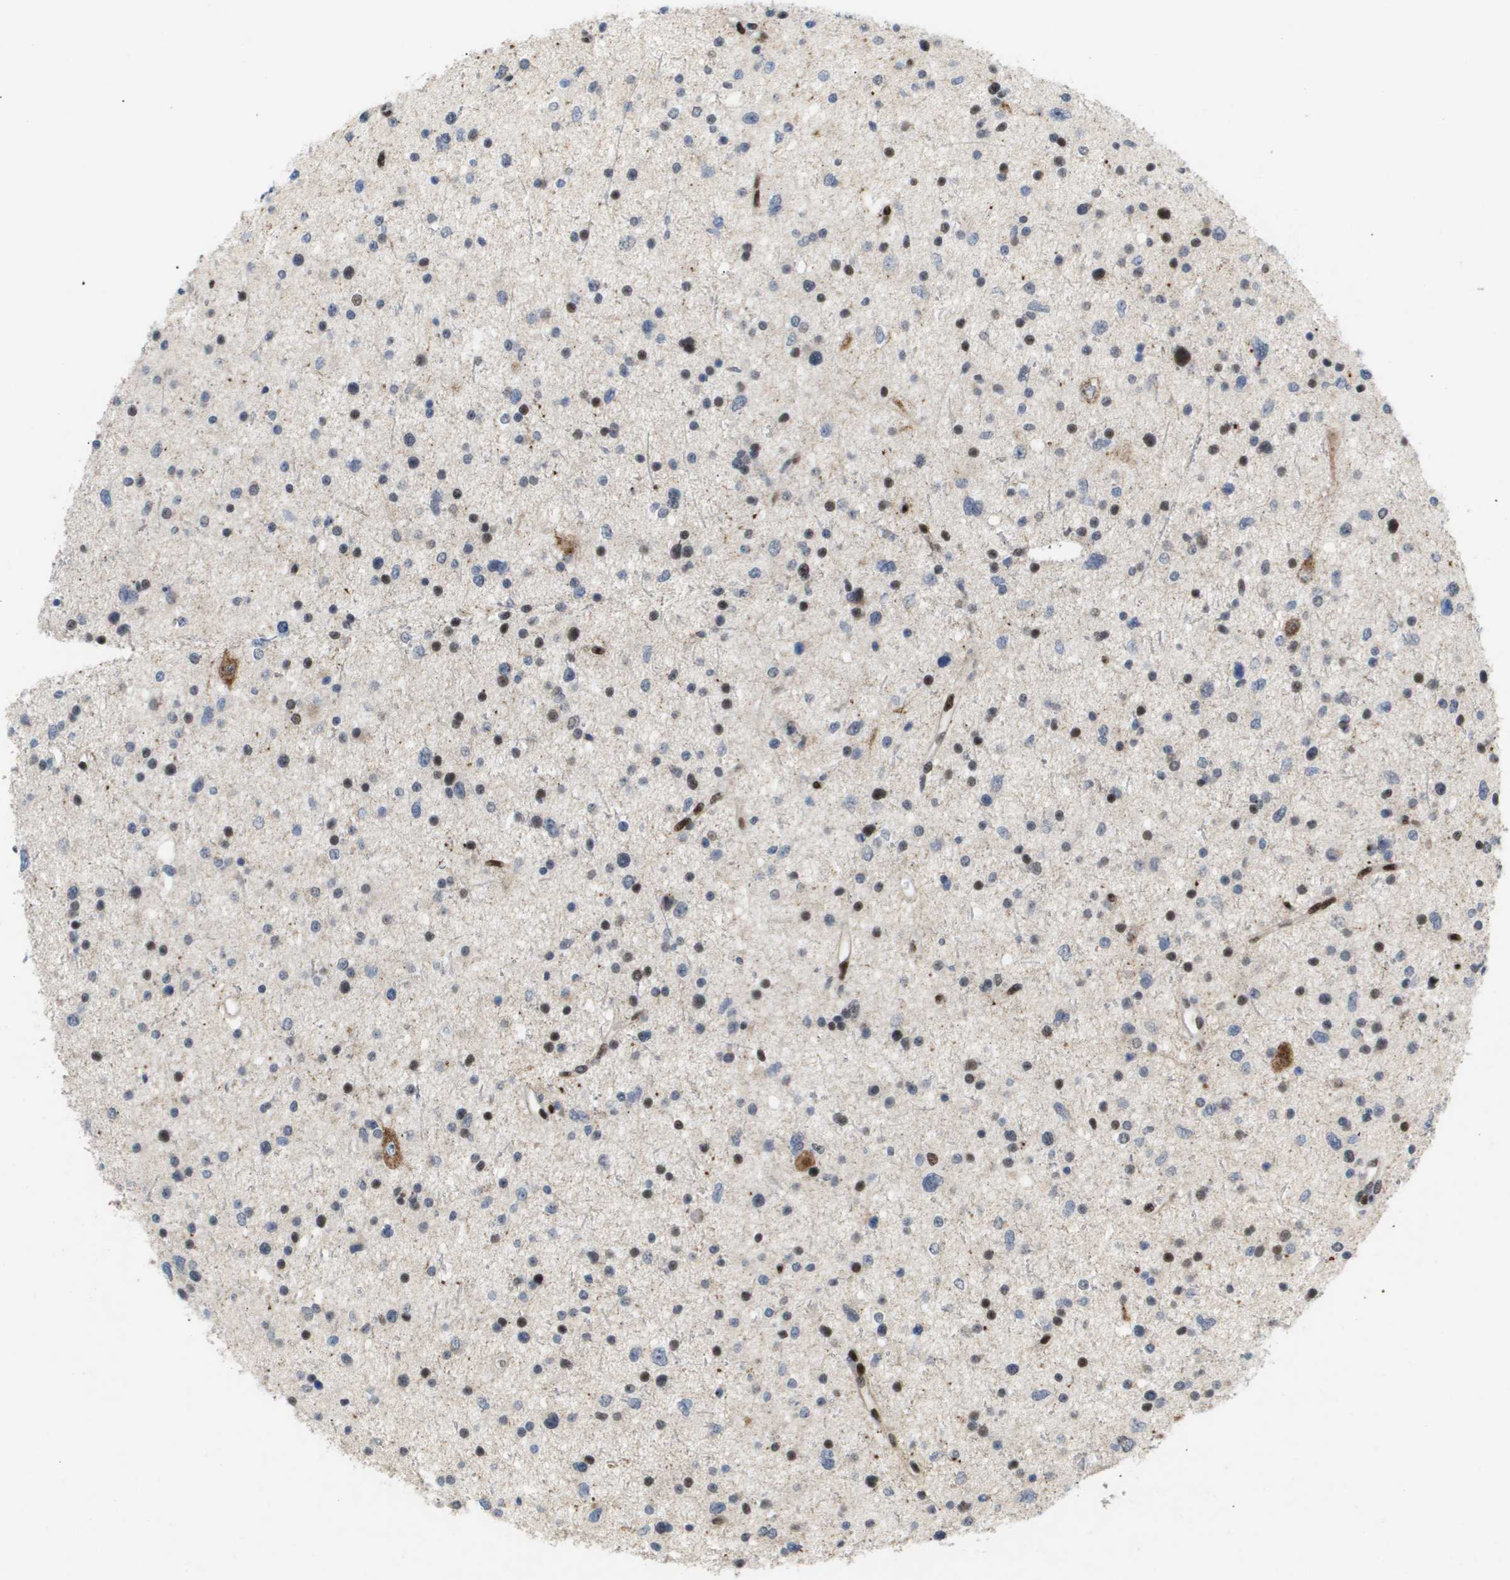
{"staining": {"intensity": "strong", "quantity": "<25%", "location": "nuclear"}, "tissue": "glioma", "cell_type": "Tumor cells", "image_type": "cancer", "snomed": [{"axis": "morphology", "description": "Glioma, malignant, Low grade"}, {"axis": "topography", "description": "Brain"}], "caption": "A photomicrograph showing strong nuclear staining in approximately <25% of tumor cells in glioma, as visualized by brown immunohistochemical staining.", "gene": "PPARD", "patient": {"sex": "female", "age": 37}}